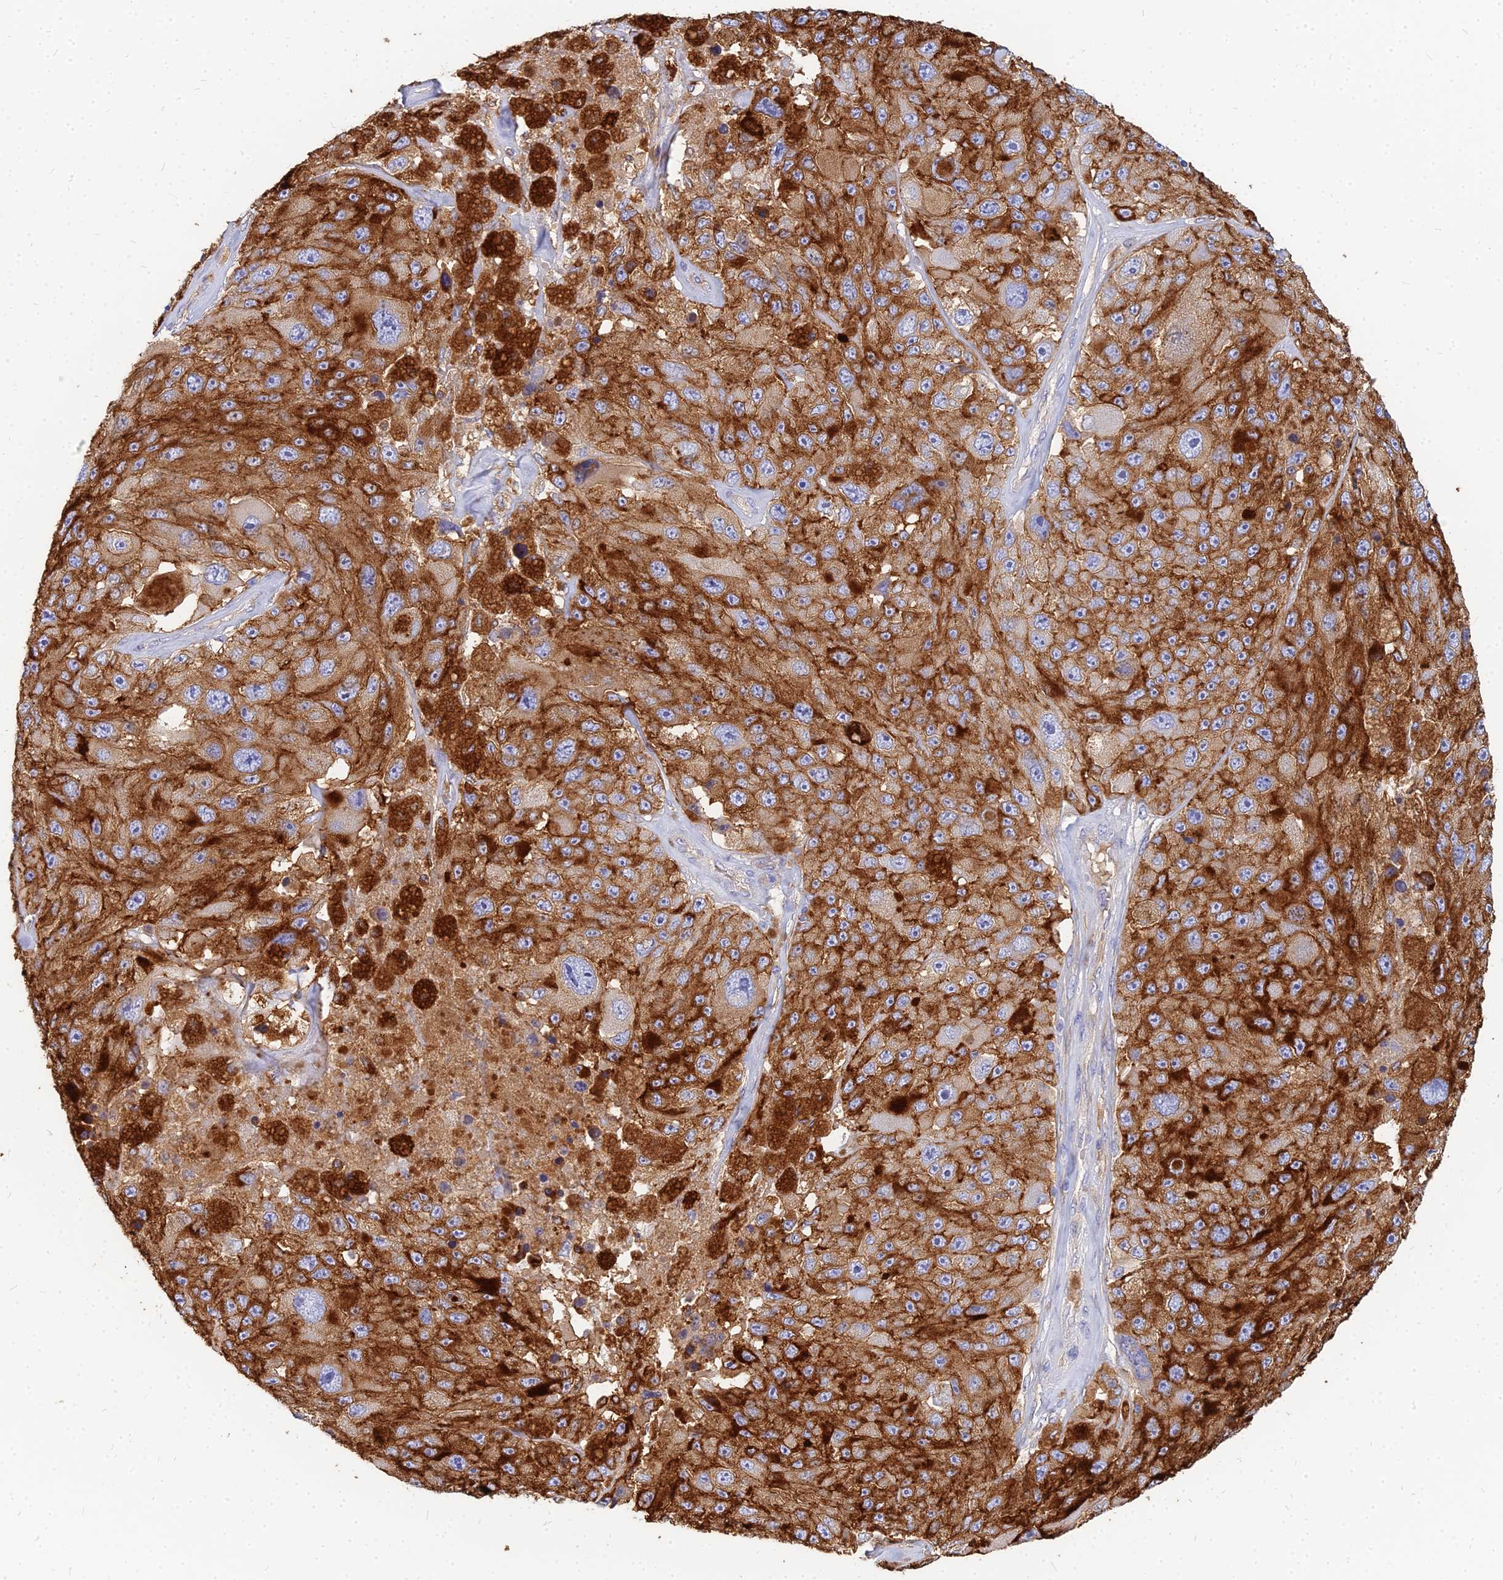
{"staining": {"intensity": "strong", "quantity": ">75%", "location": "cytoplasmic/membranous"}, "tissue": "melanoma", "cell_type": "Tumor cells", "image_type": "cancer", "snomed": [{"axis": "morphology", "description": "Malignant melanoma, Metastatic site"}, {"axis": "topography", "description": "Lymph node"}], "caption": "Malignant melanoma (metastatic site) was stained to show a protein in brown. There is high levels of strong cytoplasmic/membranous expression in about >75% of tumor cells.", "gene": "VAT1", "patient": {"sex": "male", "age": 62}}